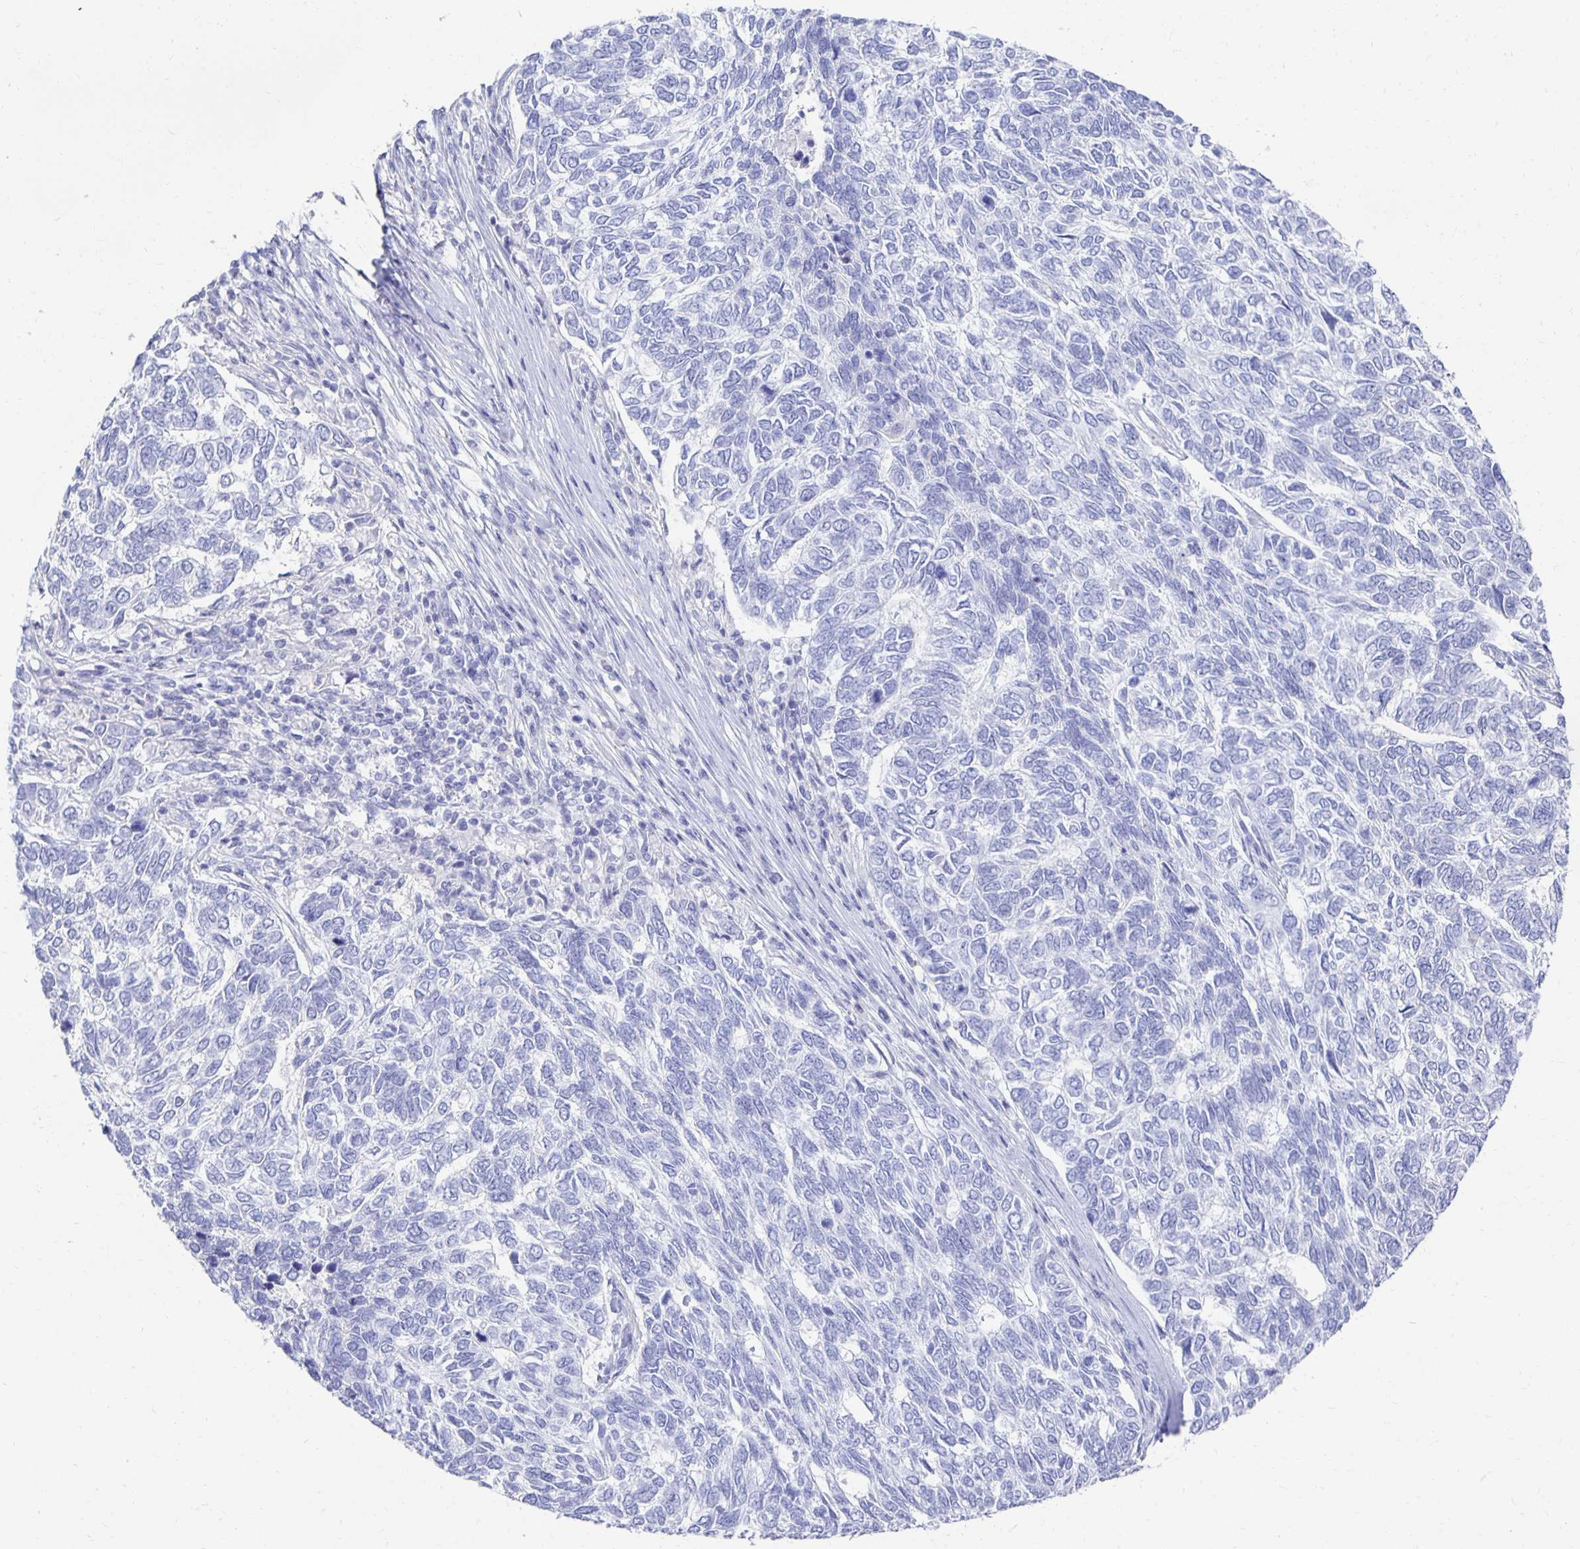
{"staining": {"intensity": "negative", "quantity": "none", "location": "none"}, "tissue": "skin cancer", "cell_type": "Tumor cells", "image_type": "cancer", "snomed": [{"axis": "morphology", "description": "Basal cell carcinoma"}, {"axis": "topography", "description": "Skin"}], "caption": "A histopathology image of human skin cancer is negative for staining in tumor cells.", "gene": "PRDM7", "patient": {"sex": "female", "age": 65}}